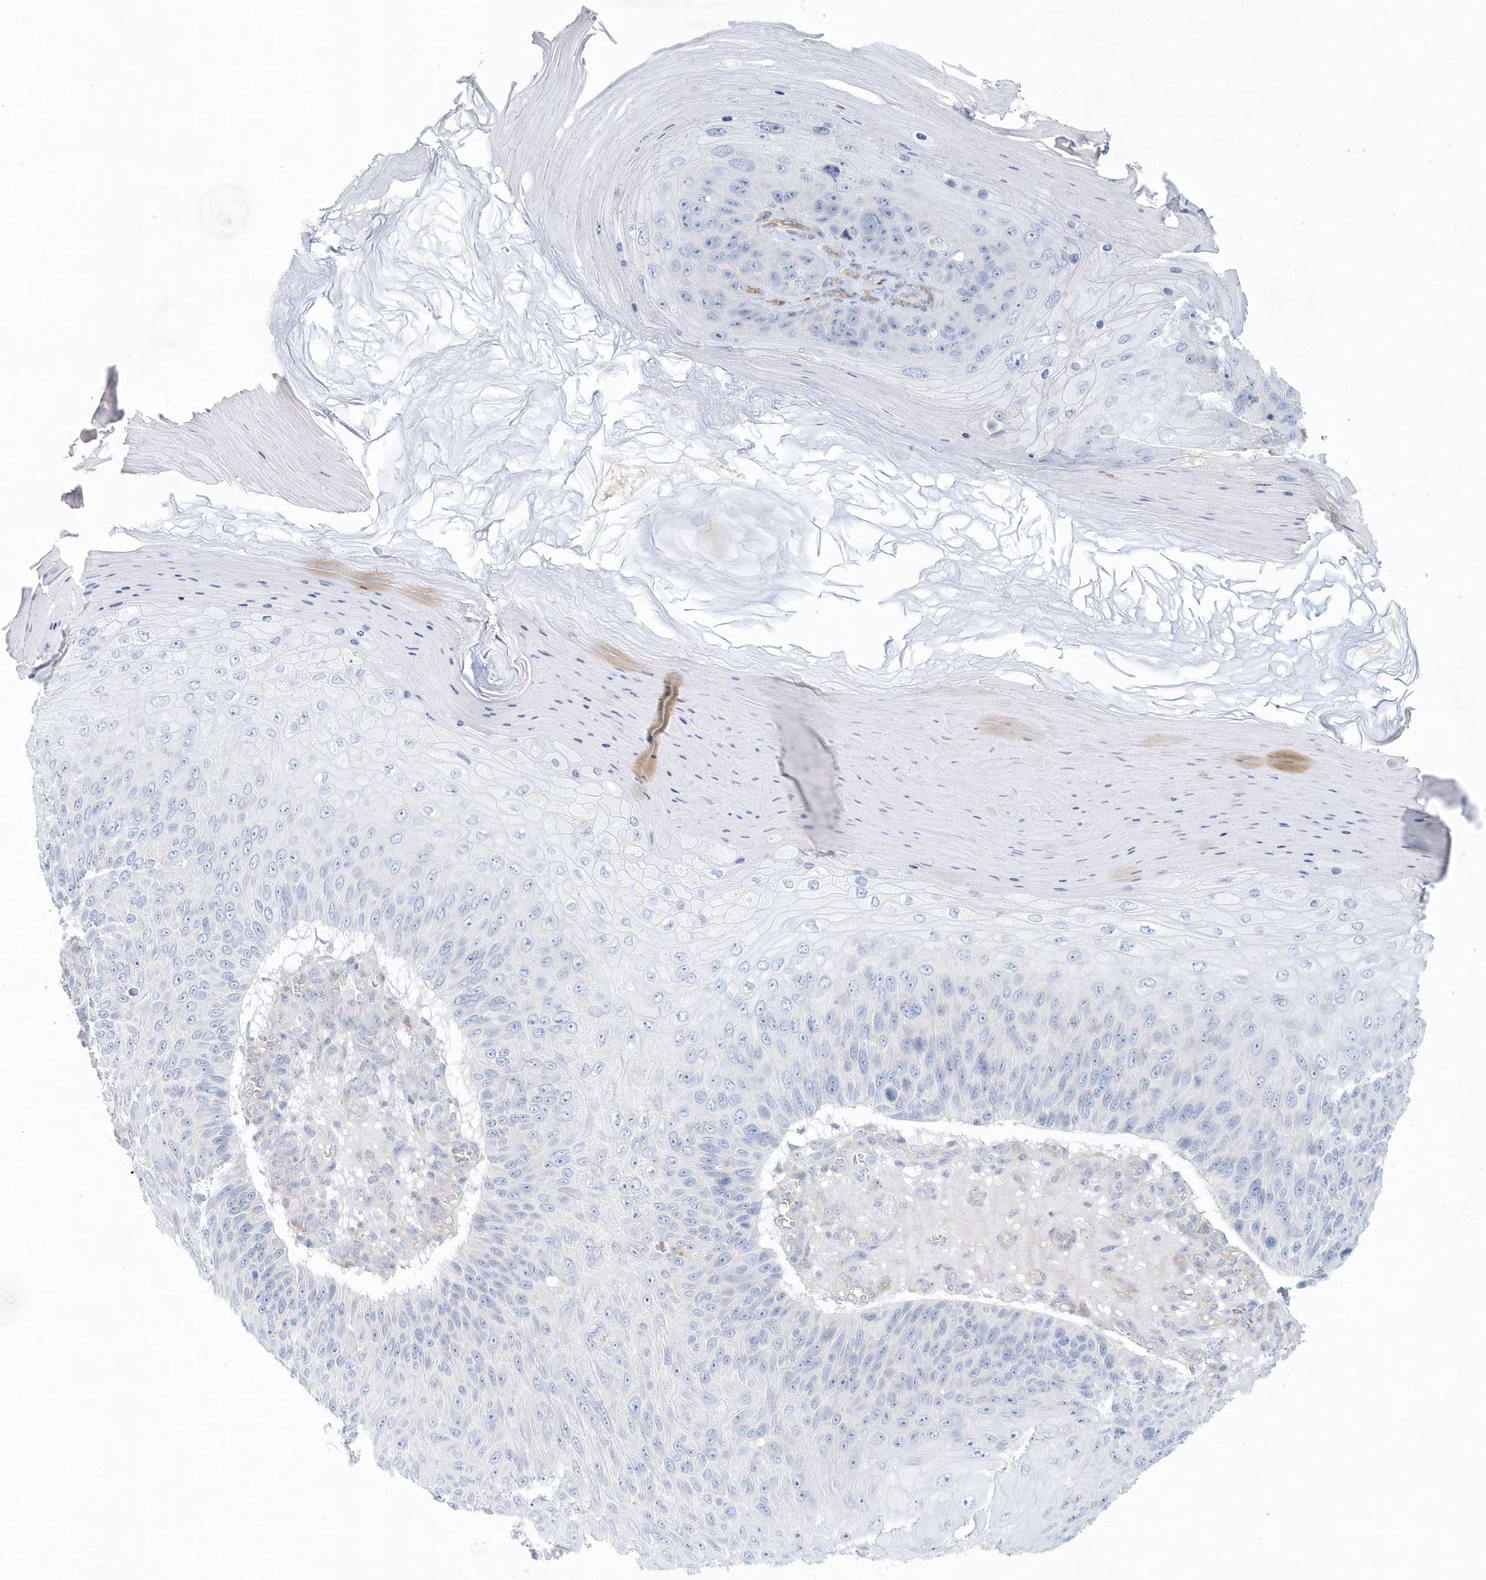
{"staining": {"intensity": "negative", "quantity": "none", "location": "none"}, "tissue": "skin cancer", "cell_type": "Tumor cells", "image_type": "cancer", "snomed": [{"axis": "morphology", "description": "Squamous cell carcinoma, NOS"}, {"axis": "topography", "description": "Skin"}], "caption": "Micrograph shows no significant protein expression in tumor cells of squamous cell carcinoma (skin).", "gene": "DNAH1", "patient": {"sex": "female", "age": 88}}